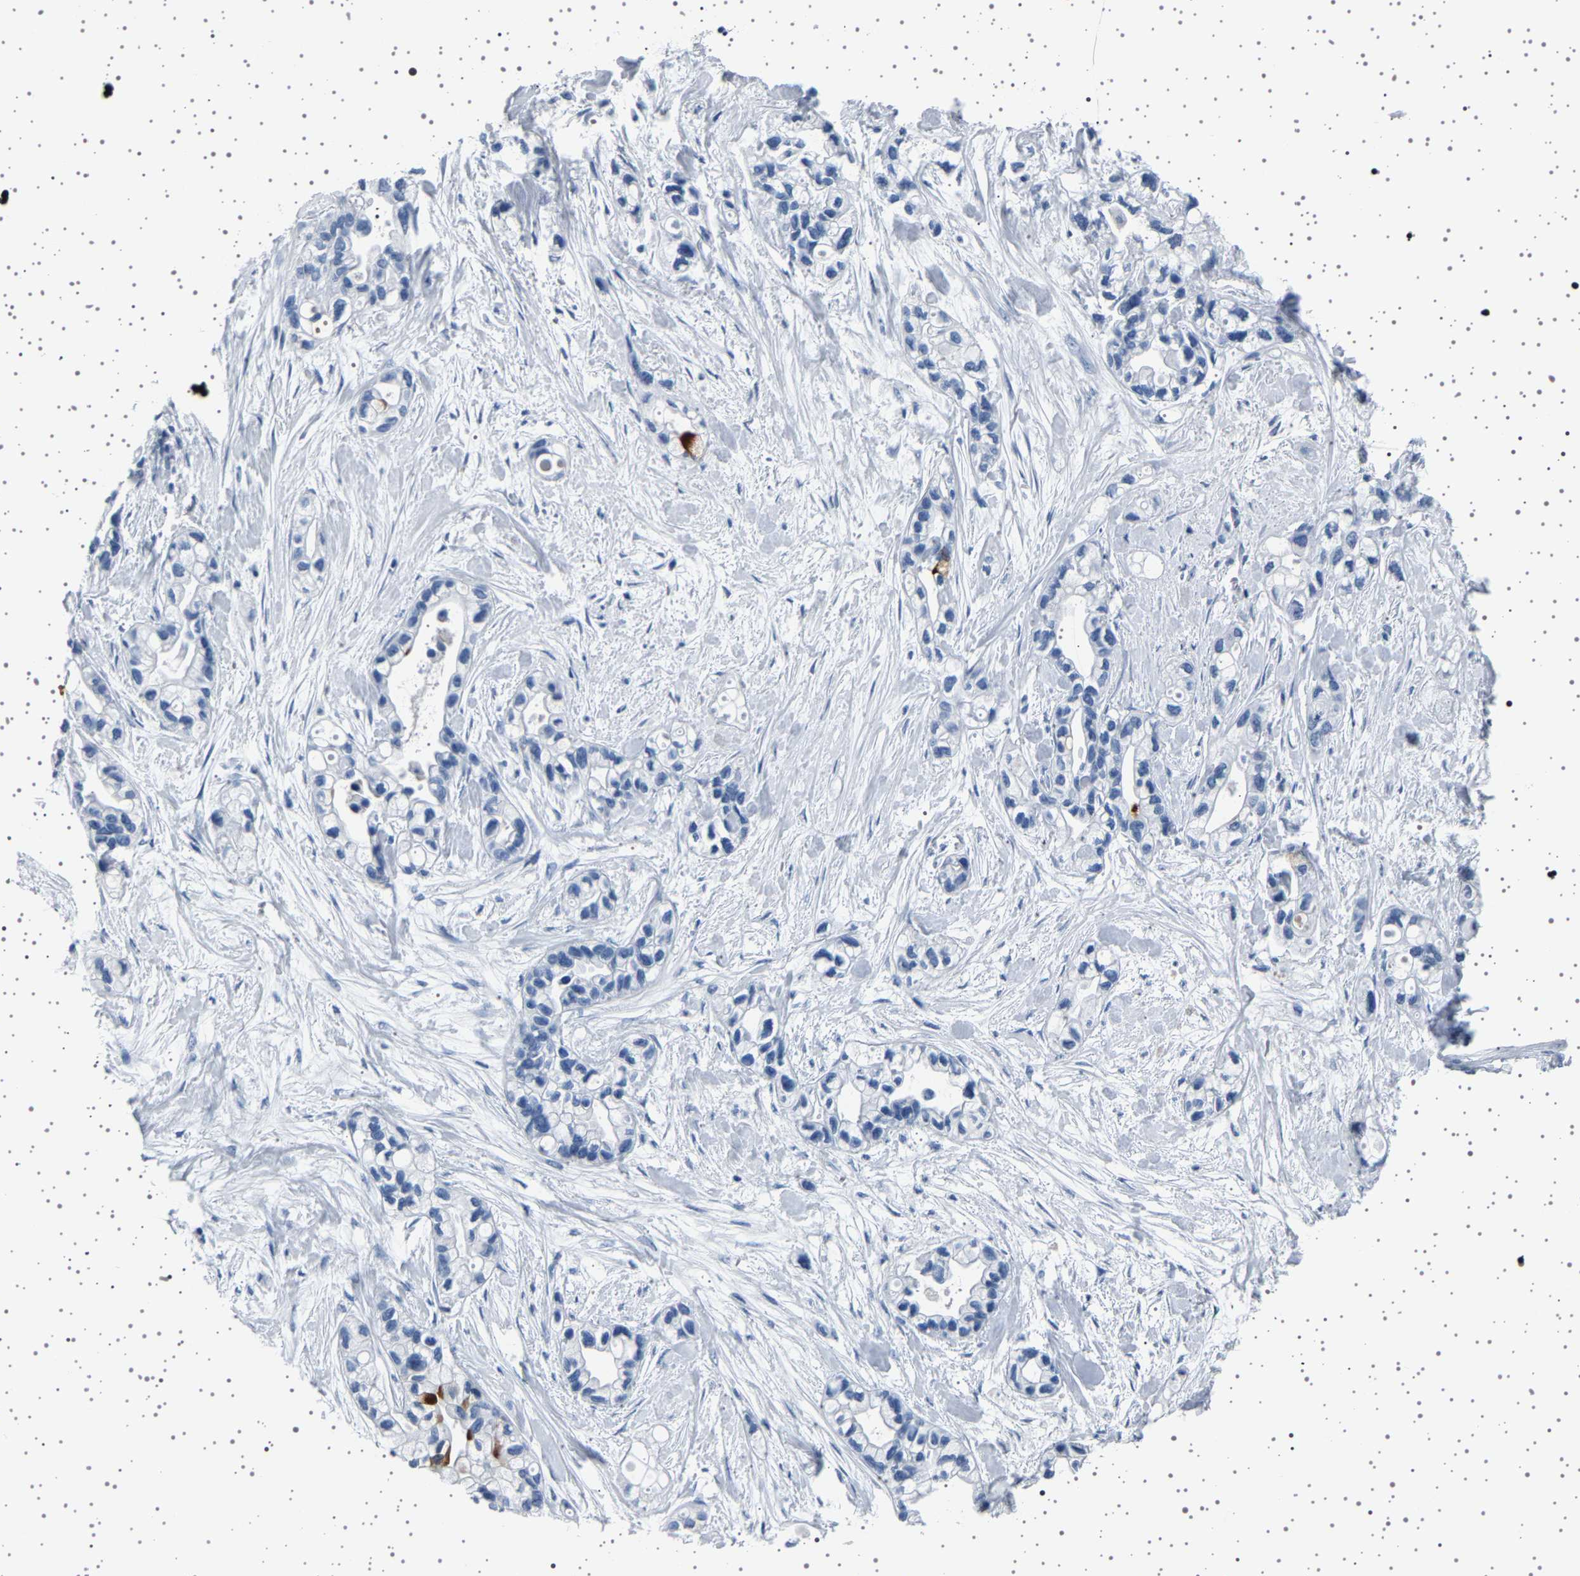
{"staining": {"intensity": "negative", "quantity": "none", "location": "none"}, "tissue": "pancreatic cancer", "cell_type": "Tumor cells", "image_type": "cancer", "snomed": [{"axis": "morphology", "description": "Adenocarcinoma, NOS"}, {"axis": "topography", "description": "Pancreas"}], "caption": "DAB immunohistochemical staining of human pancreatic cancer demonstrates no significant expression in tumor cells.", "gene": "TFF3", "patient": {"sex": "female", "age": 77}}